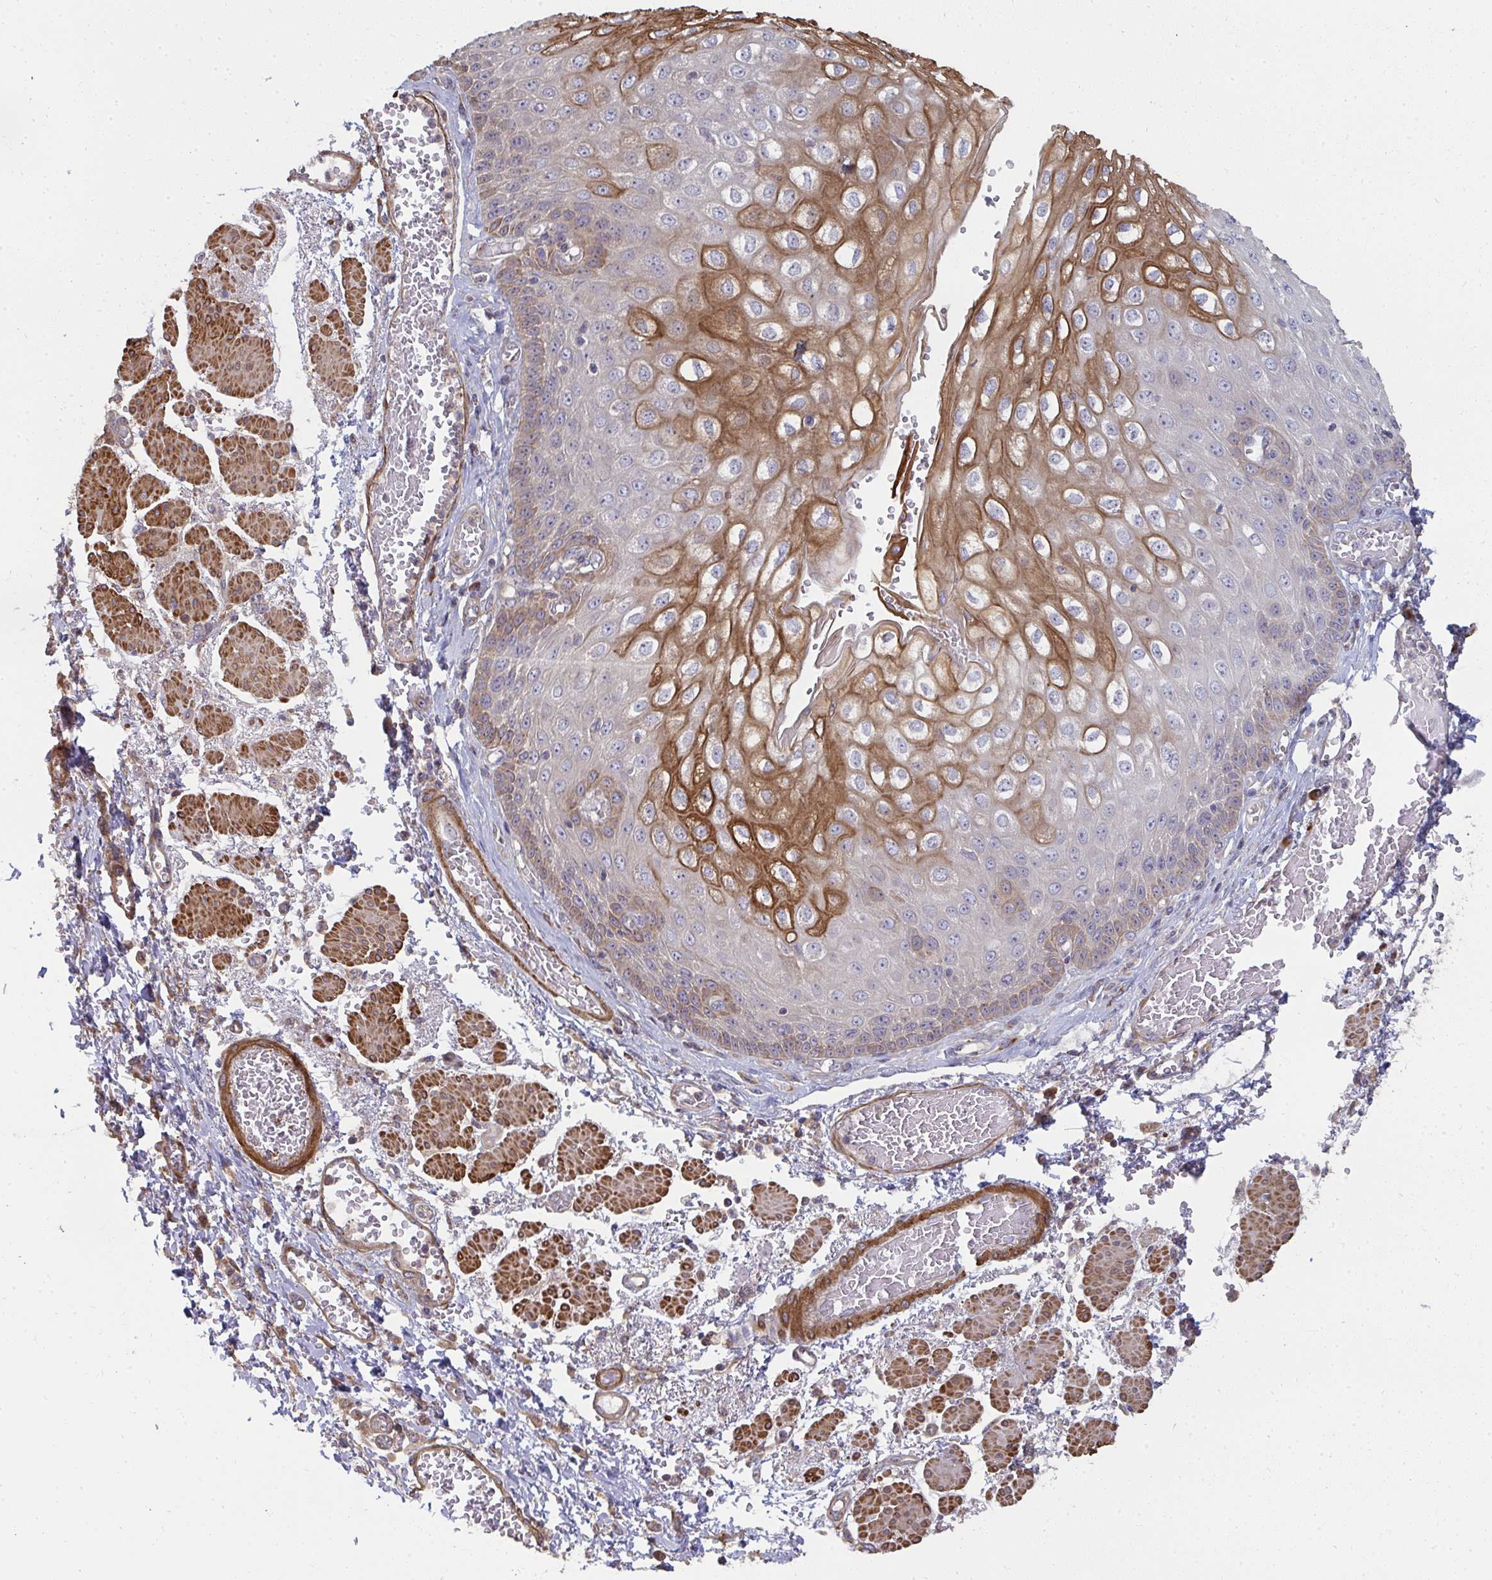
{"staining": {"intensity": "moderate", "quantity": "25%-75%", "location": "cytoplasmic/membranous"}, "tissue": "esophagus", "cell_type": "Squamous epithelial cells", "image_type": "normal", "snomed": [{"axis": "morphology", "description": "Normal tissue, NOS"}, {"axis": "morphology", "description": "Adenocarcinoma, NOS"}, {"axis": "topography", "description": "Esophagus"}], "caption": "Esophagus stained for a protein (brown) displays moderate cytoplasmic/membranous positive staining in about 25%-75% of squamous epithelial cells.", "gene": "ZFYVE28", "patient": {"sex": "male", "age": 81}}